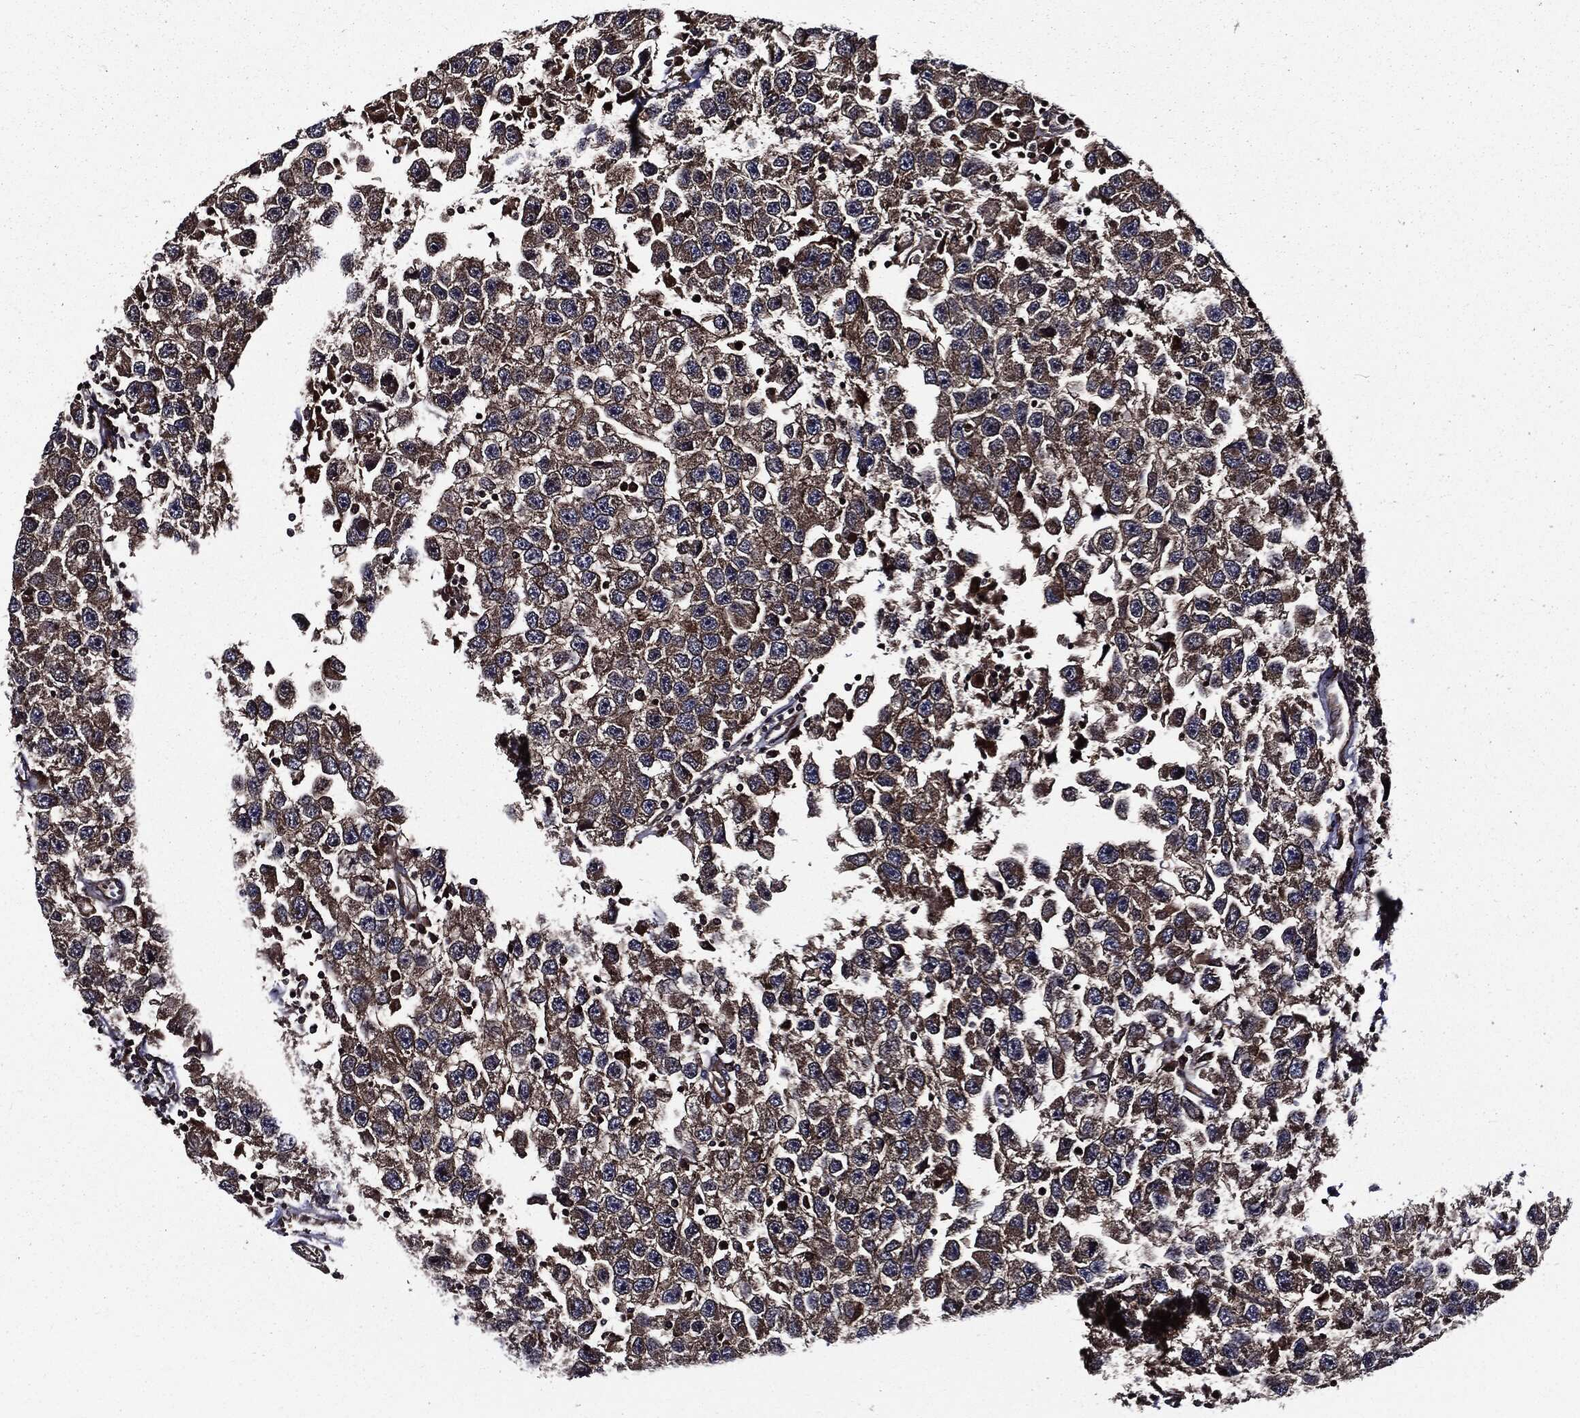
{"staining": {"intensity": "moderate", "quantity": "25%-75%", "location": "cytoplasmic/membranous"}, "tissue": "testis cancer", "cell_type": "Tumor cells", "image_type": "cancer", "snomed": [{"axis": "morphology", "description": "Seminoma, NOS"}, {"axis": "topography", "description": "Testis"}], "caption": "Protein staining of testis cancer (seminoma) tissue displays moderate cytoplasmic/membranous expression in approximately 25%-75% of tumor cells. (IHC, brightfield microscopy, high magnification).", "gene": "PDCD6IP", "patient": {"sex": "male", "age": 26}}